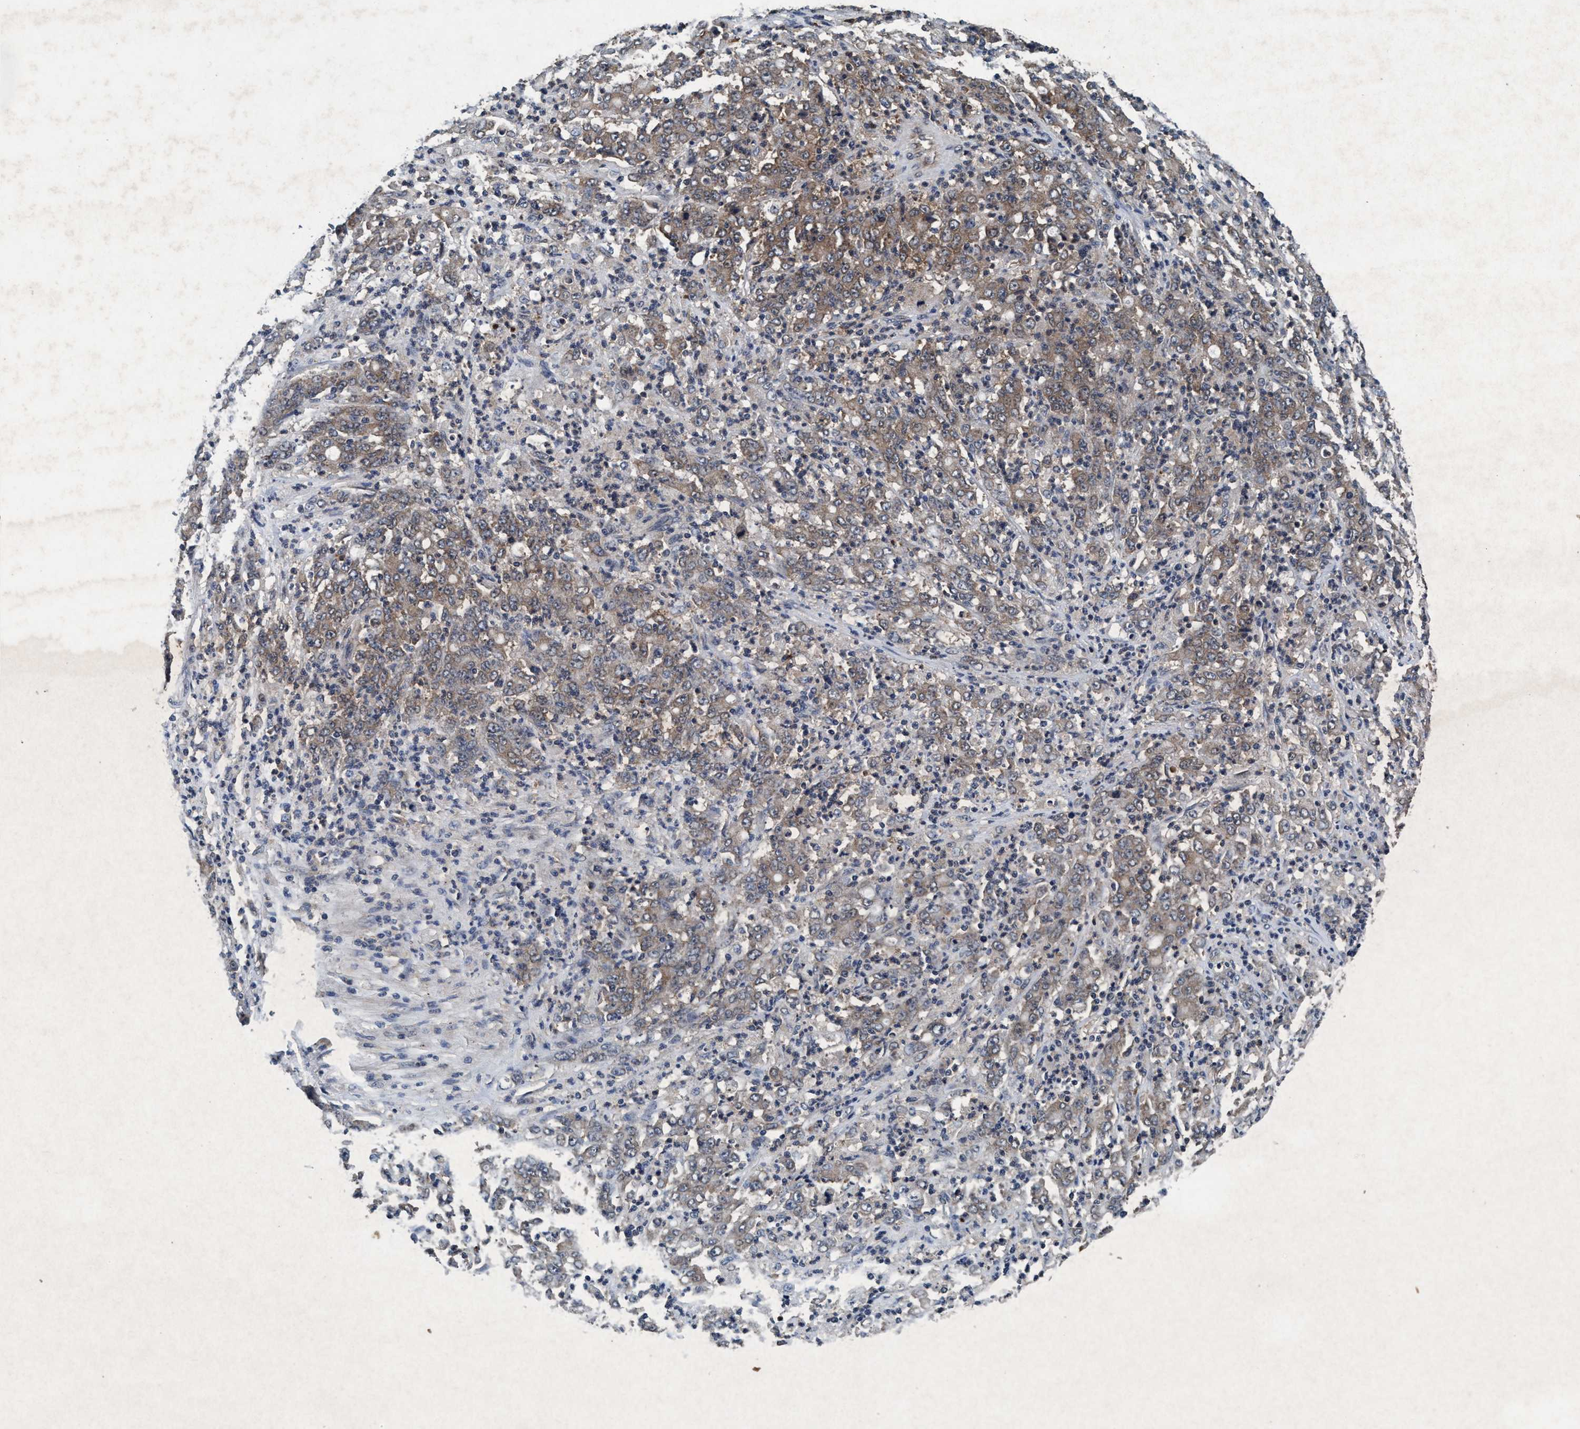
{"staining": {"intensity": "moderate", "quantity": "25%-75%", "location": "cytoplasmic/membranous"}, "tissue": "stomach cancer", "cell_type": "Tumor cells", "image_type": "cancer", "snomed": [{"axis": "morphology", "description": "Adenocarcinoma, NOS"}, {"axis": "topography", "description": "Stomach, lower"}], "caption": "Moderate cytoplasmic/membranous positivity for a protein is seen in about 25%-75% of tumor cells of stomach cancer (adenocarcinoma) using immunohistochemistry (IHC).", "gene": "AKT1S1", "patient": {"sex": "female", "age": 71}}